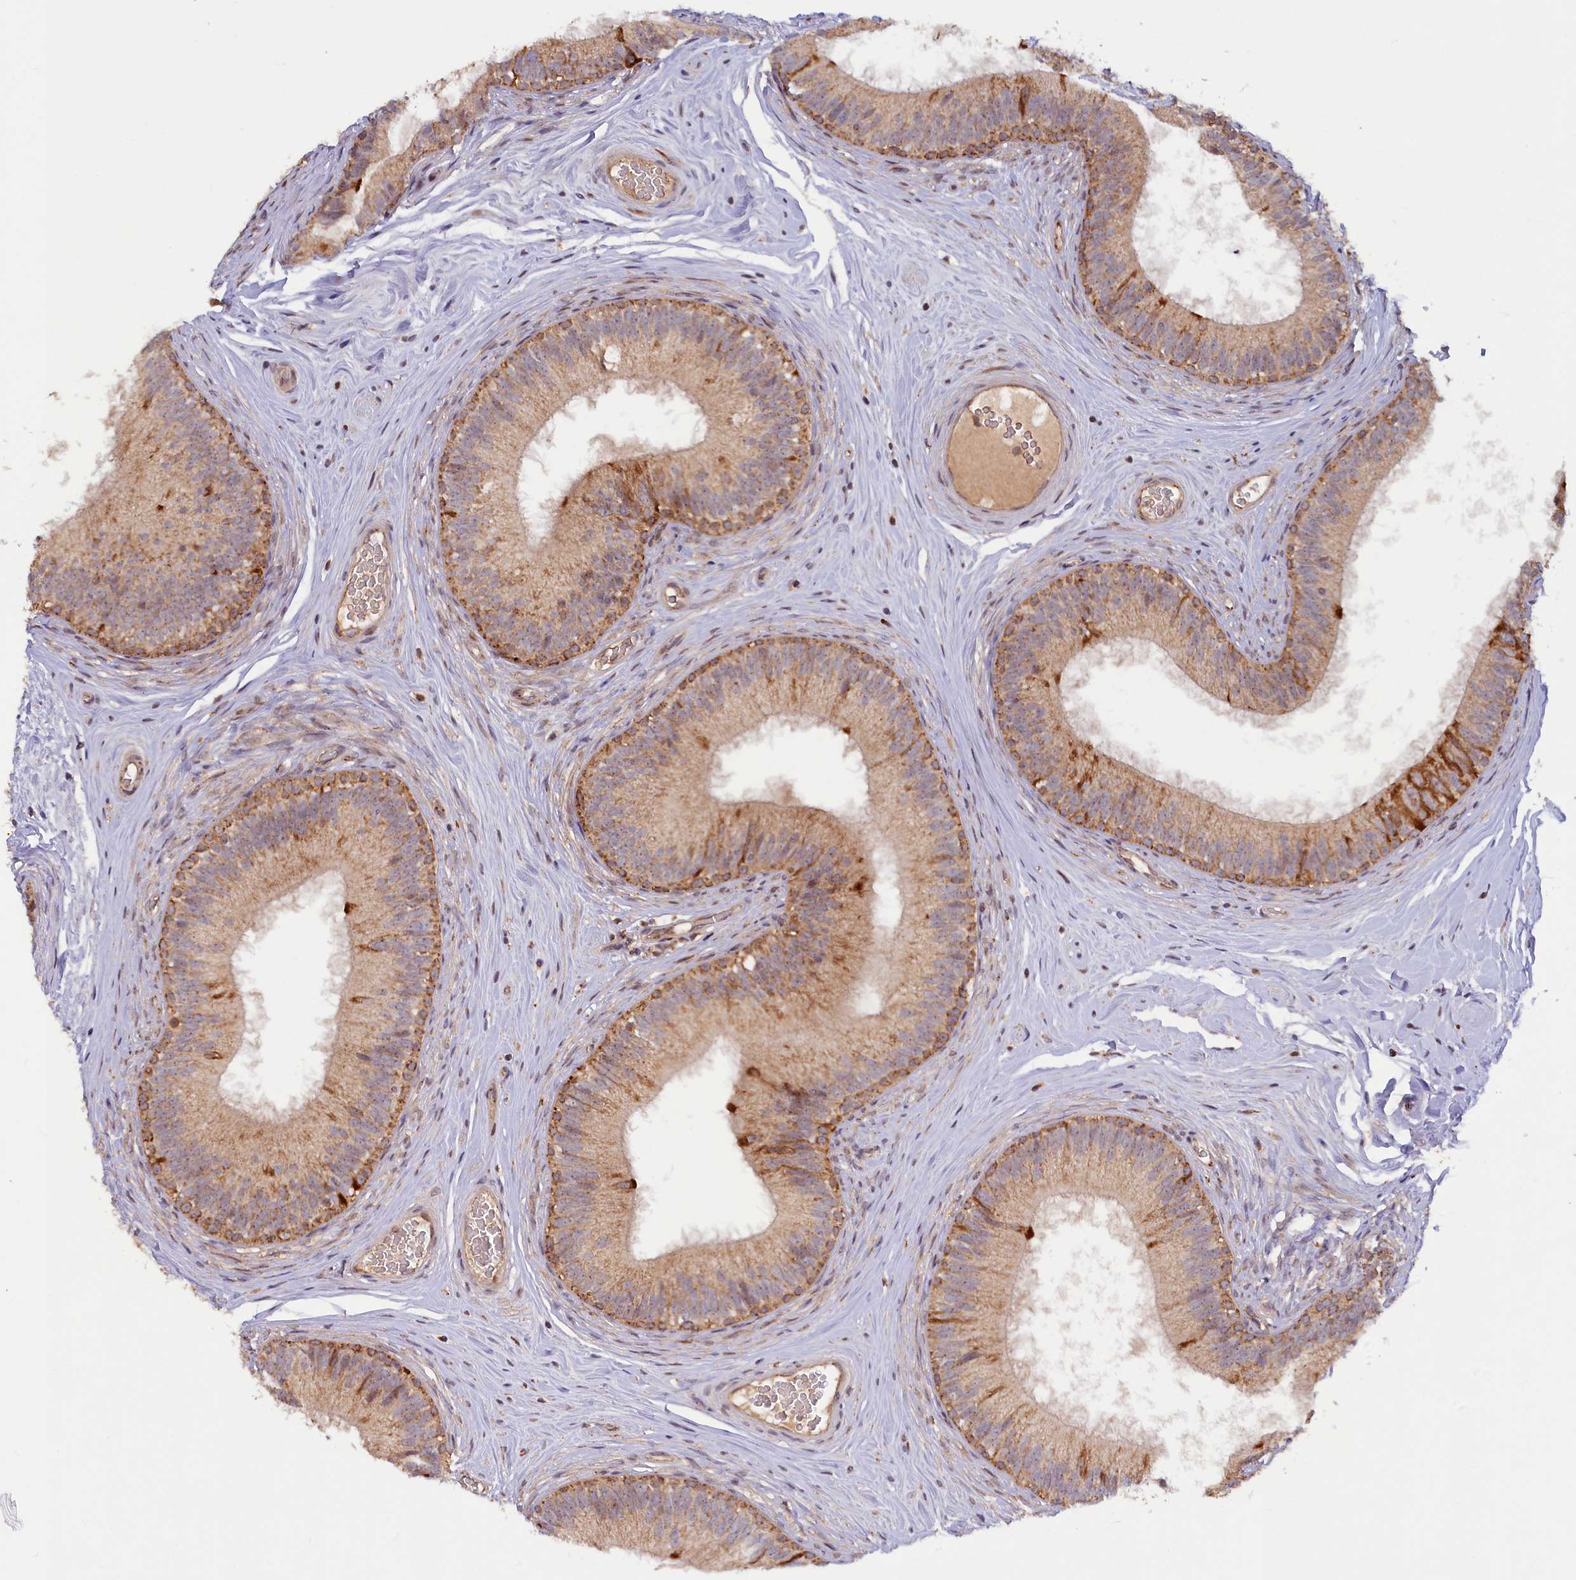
{"staining": {"intensity": "strong", "quantity": "25%-75%", "location": "cytoplasmic/membranous"}, "tissue": "epididymis", "cell_type": "Glandular cells", "image_type": "normal", "snomed": [{"axis": "morphology", "description": "Normal tissue, NOS"}, {"axis": "topography", "description": "Epididymis"}], "caption": "This image exhibits benign epididymis stained with IHC to label a protein in brown. The cytoplasmic/membranous of glandular cells show strong positivity for the protein. Nuclei are counter-stained blue.", "gene": "DUS3L", "patient": {"sex": "male", "age": 33}}